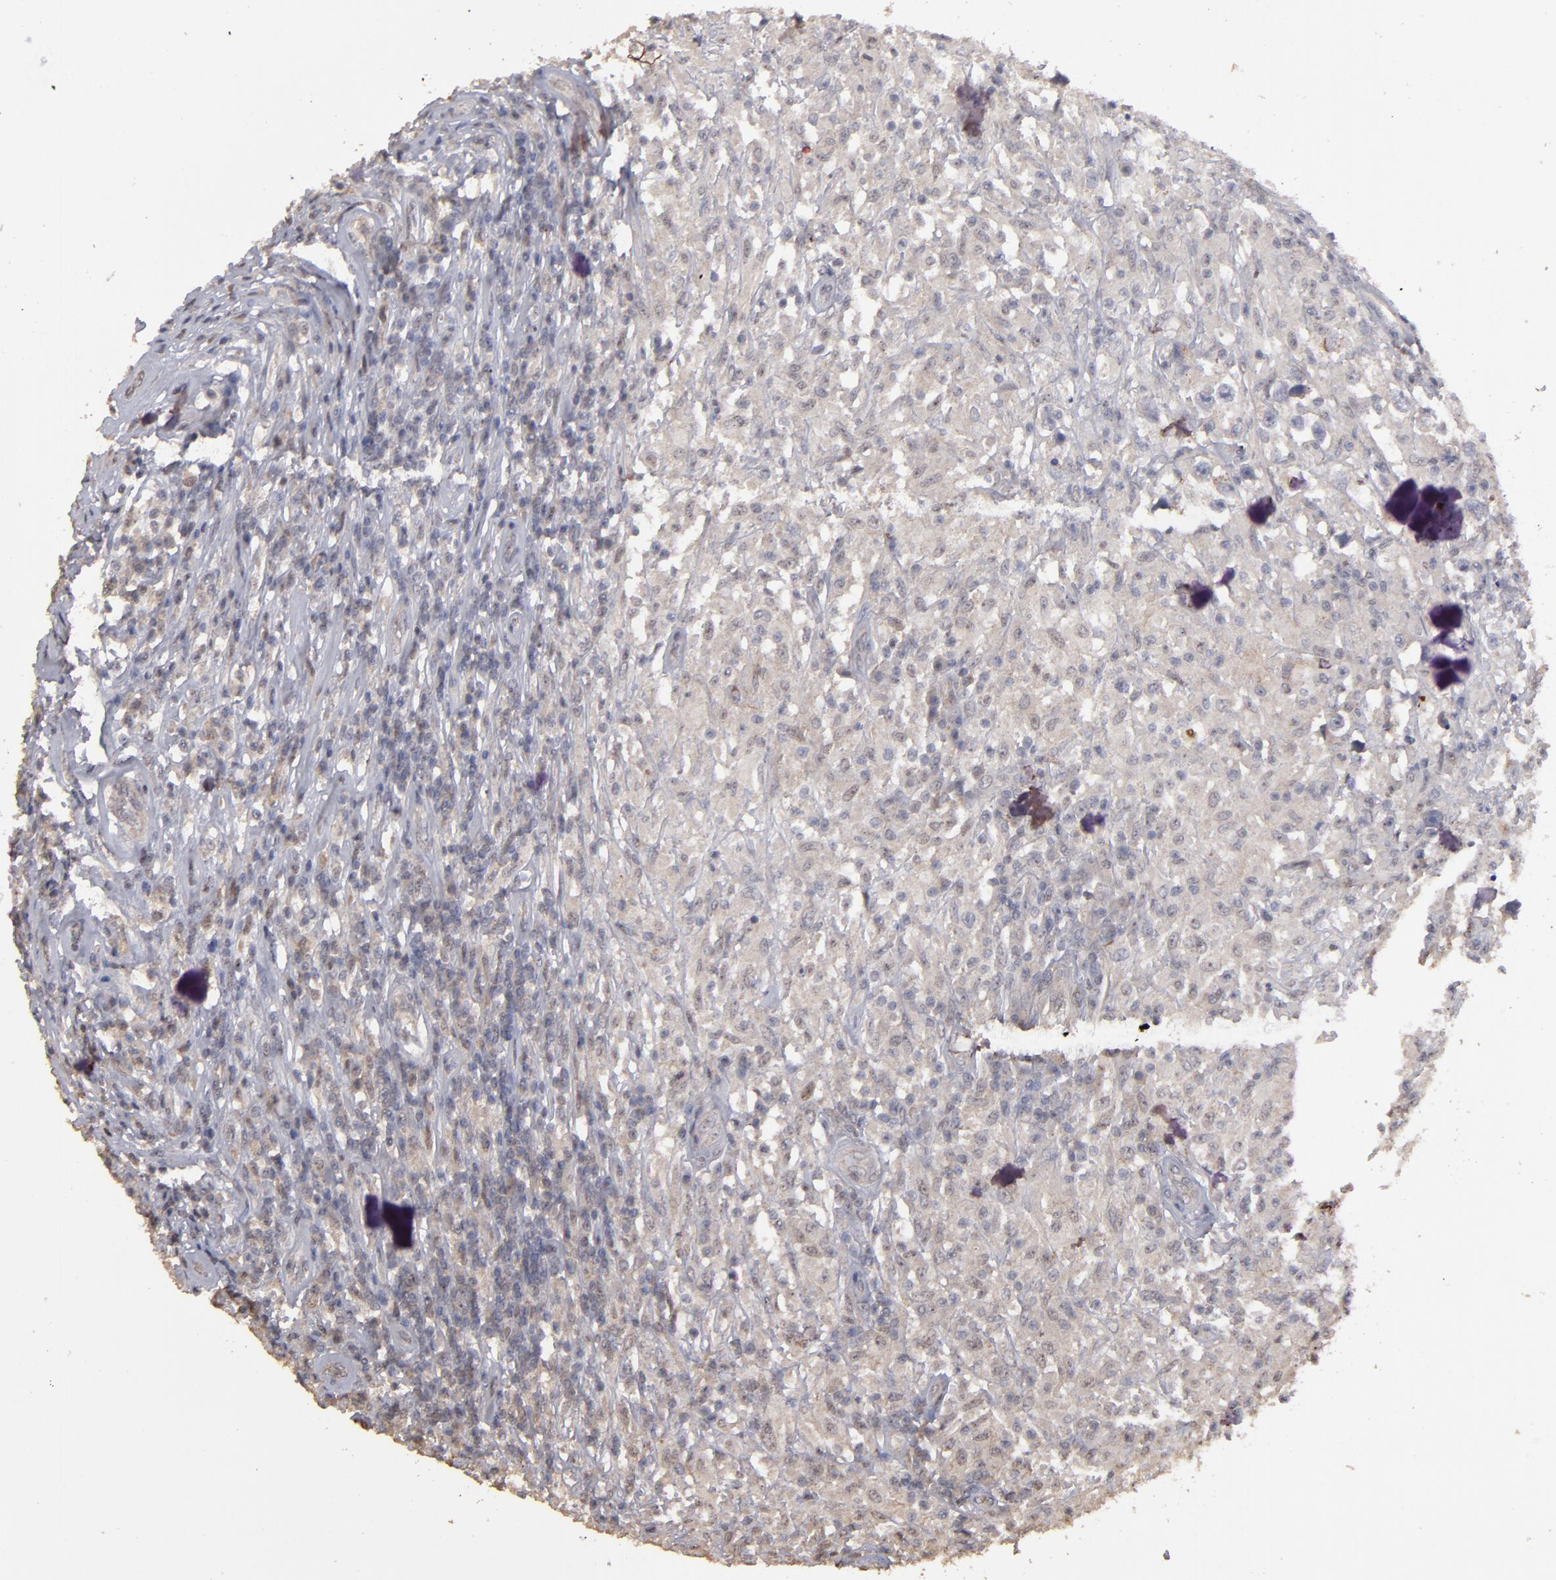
{"staining": {"intensity": "weak", "quantity": ">75%", "location": "cytoplasmic/membranous"}, "tissue": "testis cancer", "cell_type": "Tumor cells", "image_type": "cancer", "snomed": [{"axis": "morphology", "description": "Seminoma, NOS"}, {"axis": "topography", "description": "Testis"}], "caption": "A histopathology image of testis cancer stained for a protein demonstrates weak cytoplasmic/membranous brown staining in tumor cells.", "gene": "CD55", "patient": {"sex": "male", "age": 34}}